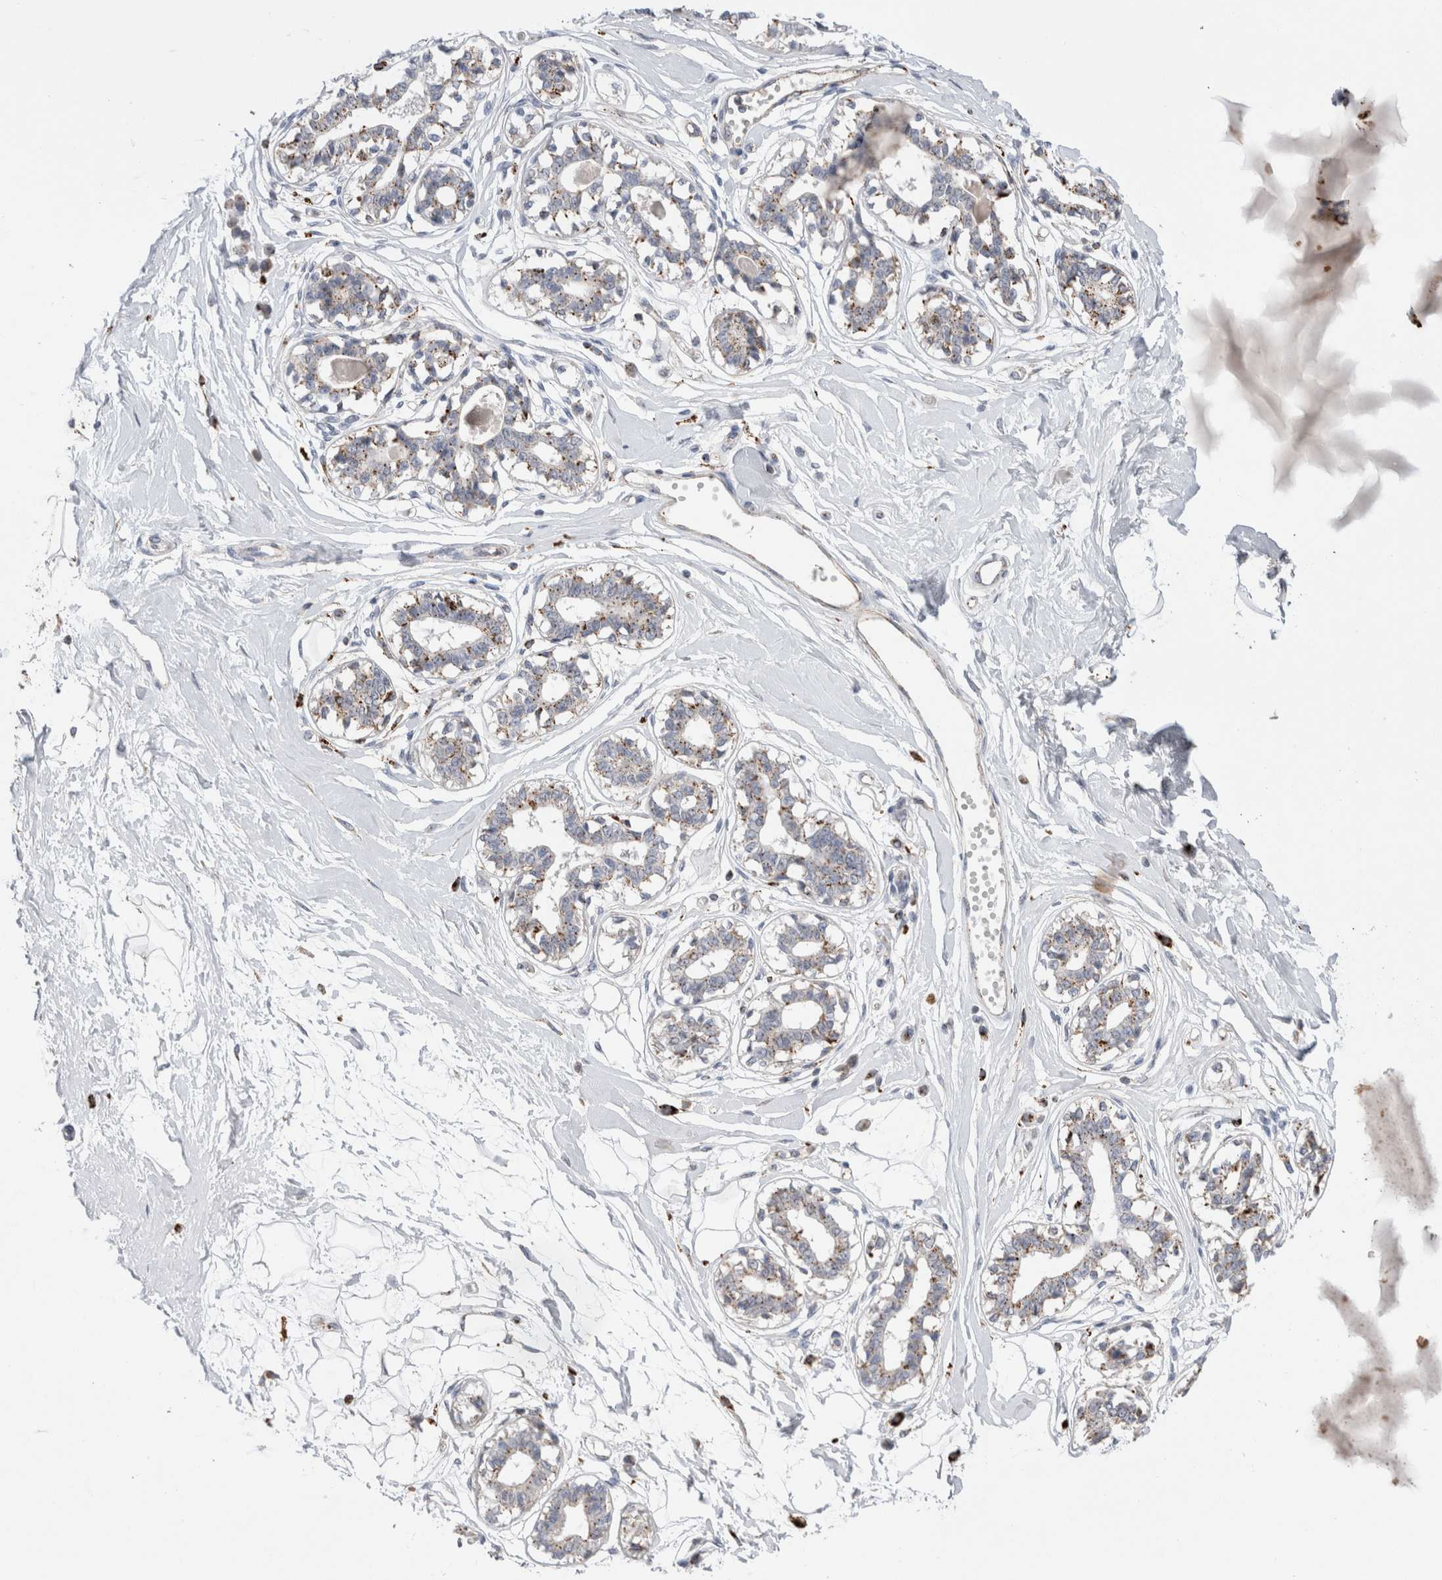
{"staining": {"intensity": "negative", "quantity": "none", "location": "none"}, "tissue": "breast", "cell_type": "Adipocytes", "image_type": "normal", "snomed": [{"axis": "morphology", "description": "Normal tissue, NOS"}, {"axis": "topography", "description": "Breast"}], "caption": "Immunohistochemistry photomicrograph of normal human breast stained for a protein (brown), which shows no staining in adipocytes. (DAB IHC, high magnification).", "gene": "CTSA", "patient": {"sex": "female", "age": 45}}